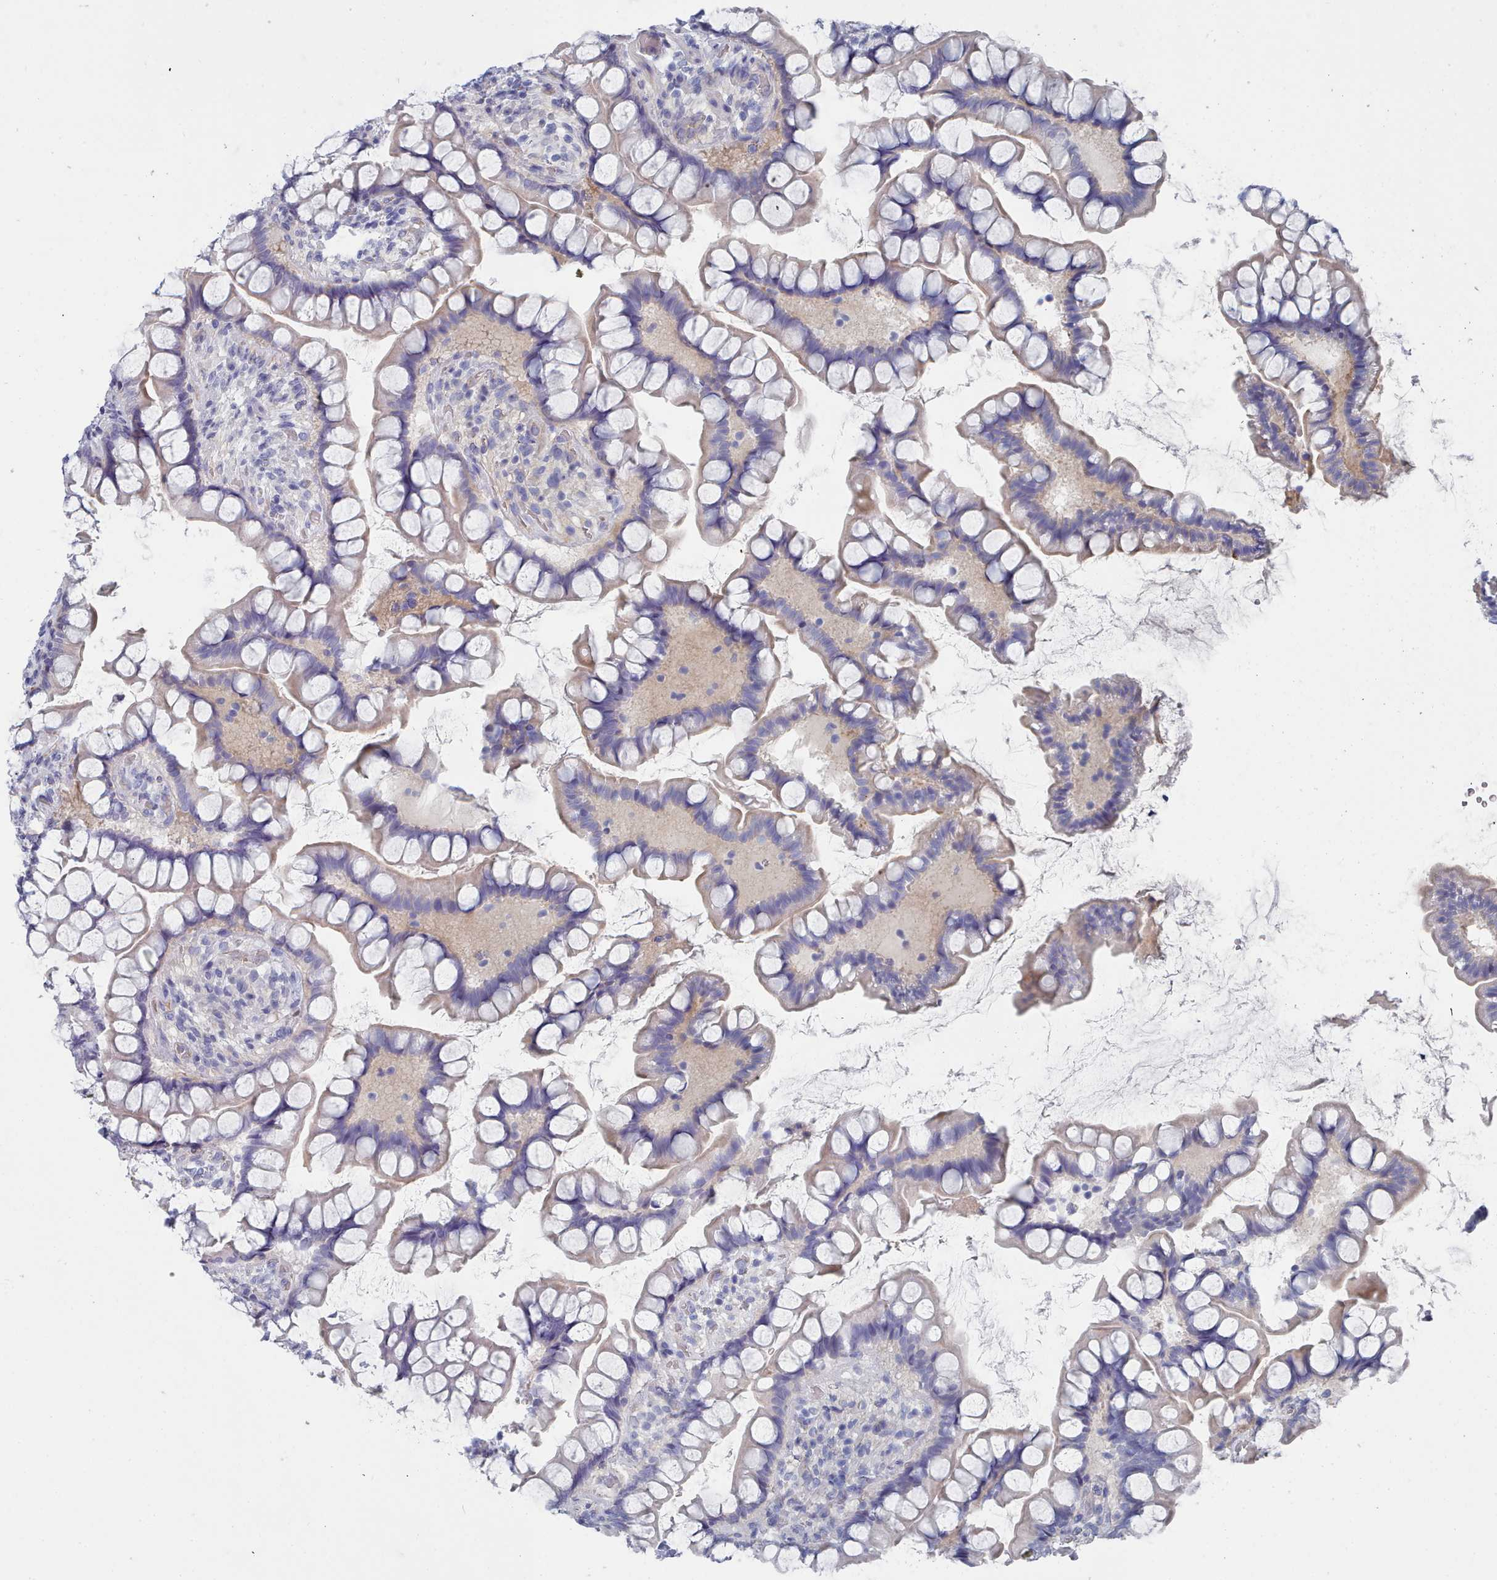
{"staining": {"intensity": "negative", "quantity": "none", "location": "none"}, "tissue": "small intestine", "cell_type": "Glandular cells", "image_type": "normal", "snomed": [{"axis": "morphology", "description": "Normal tissue, NOS"}, {"axis": "topography", "description": "Small intestine"}], "caption": "High magnification brightfield microscopy of normal small intestine stained with DAB (3,3'-diaminobenzidine) (brown) and counterstained with hematoxylin (blue): glandular cells show no significant staining.", "gene": "ENSG00000285188", "patient": {"sex": "male", "age": 70}}